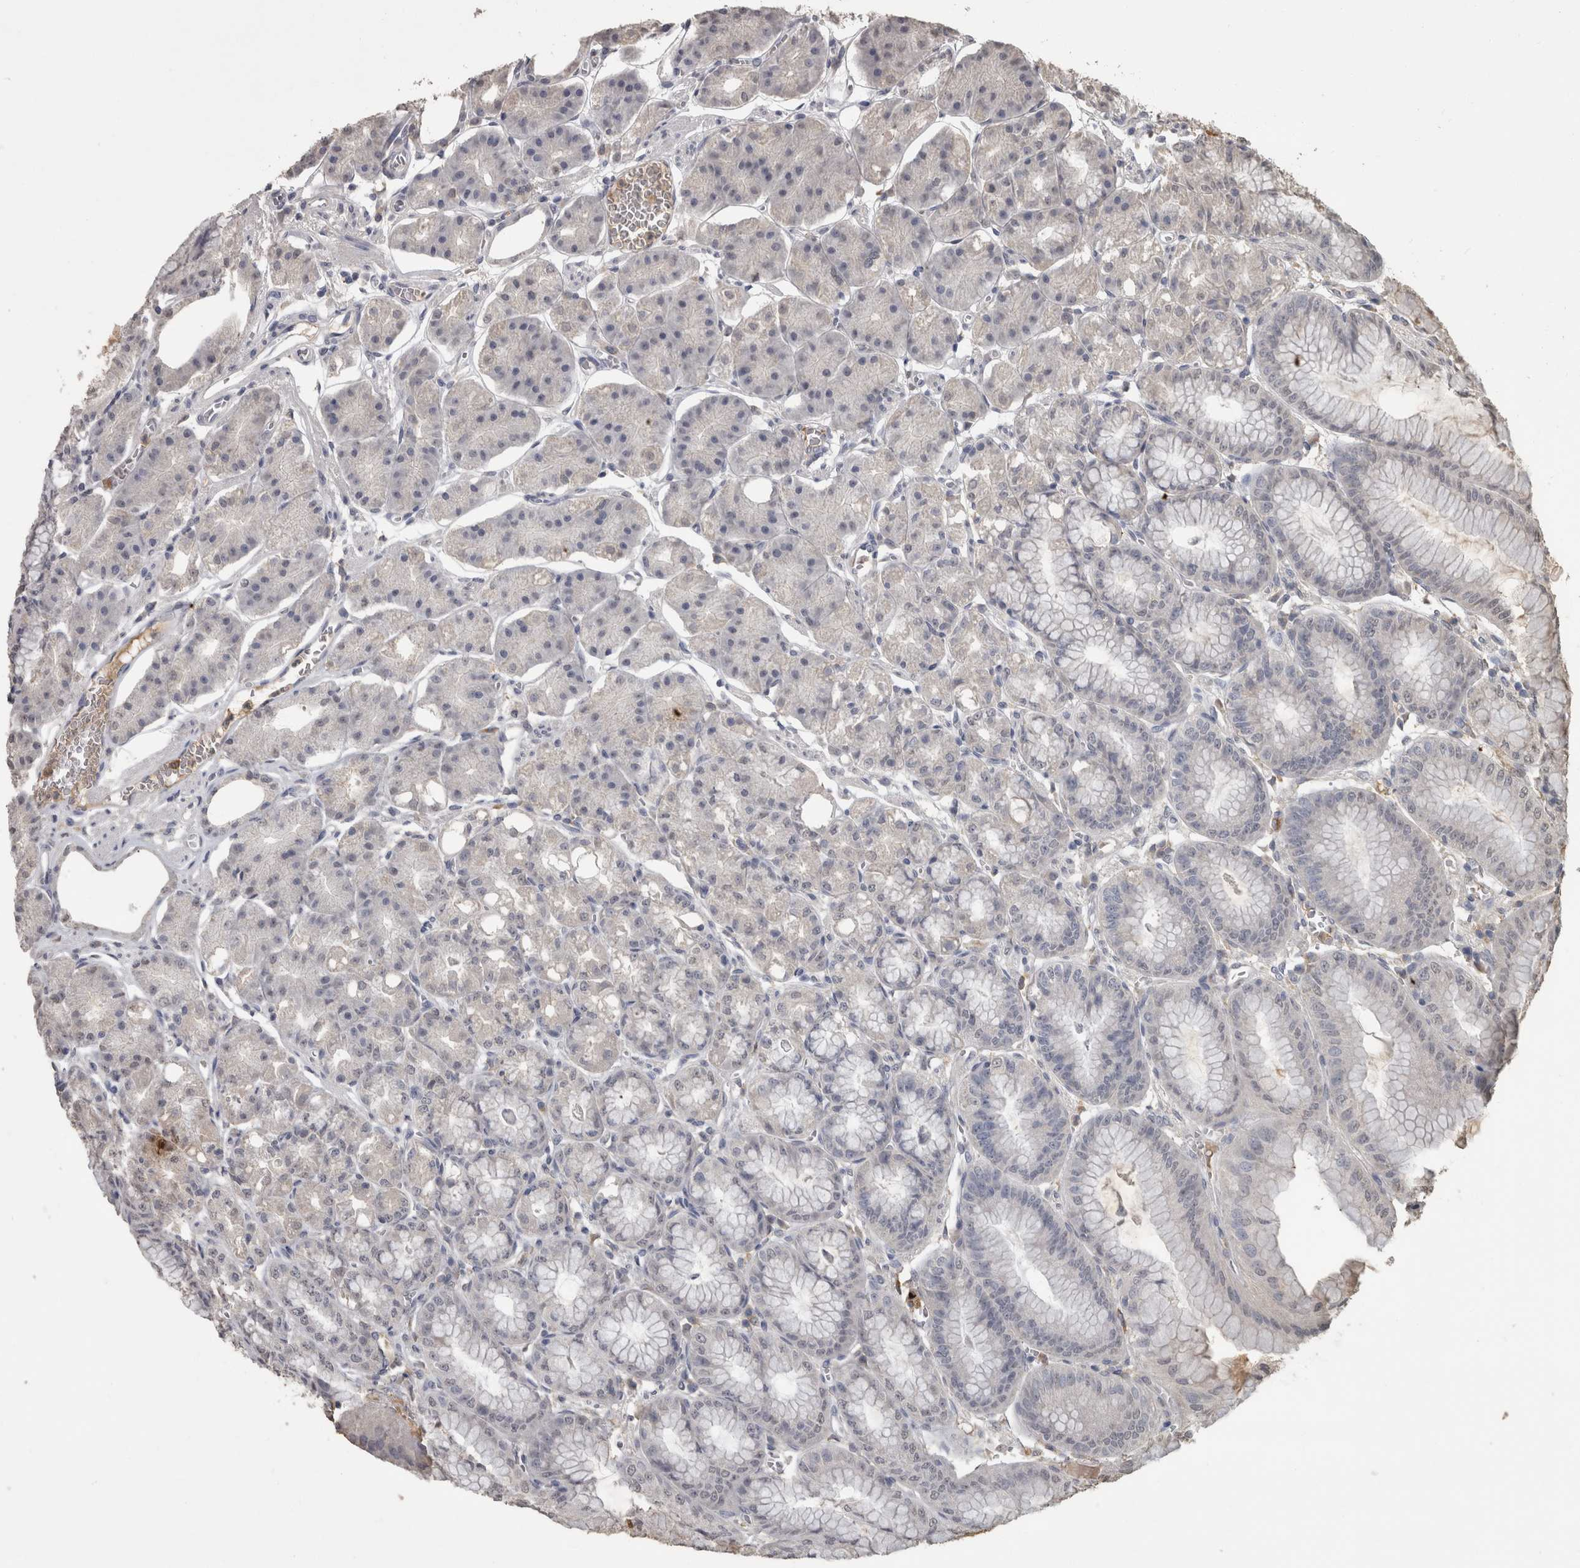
{"staining": {"intensity": "weak", "quantity": "<25%", "location": "cytoplasmic/membranous"}, "tissue": "stomach", "cell_type": "Glandular cells", "image_type": "normal", "snomed": [{"axis": "morphology", "description": "Normal tissue, NOS"}, {"axis": "topography", "description": "Stomach, lower"}], "caption": "Photomicrograph shows no protein expression in glandular cells of benign stomach.", "gene": "PIK3AP1", "patient": {"sex": "male", "age": 71}}